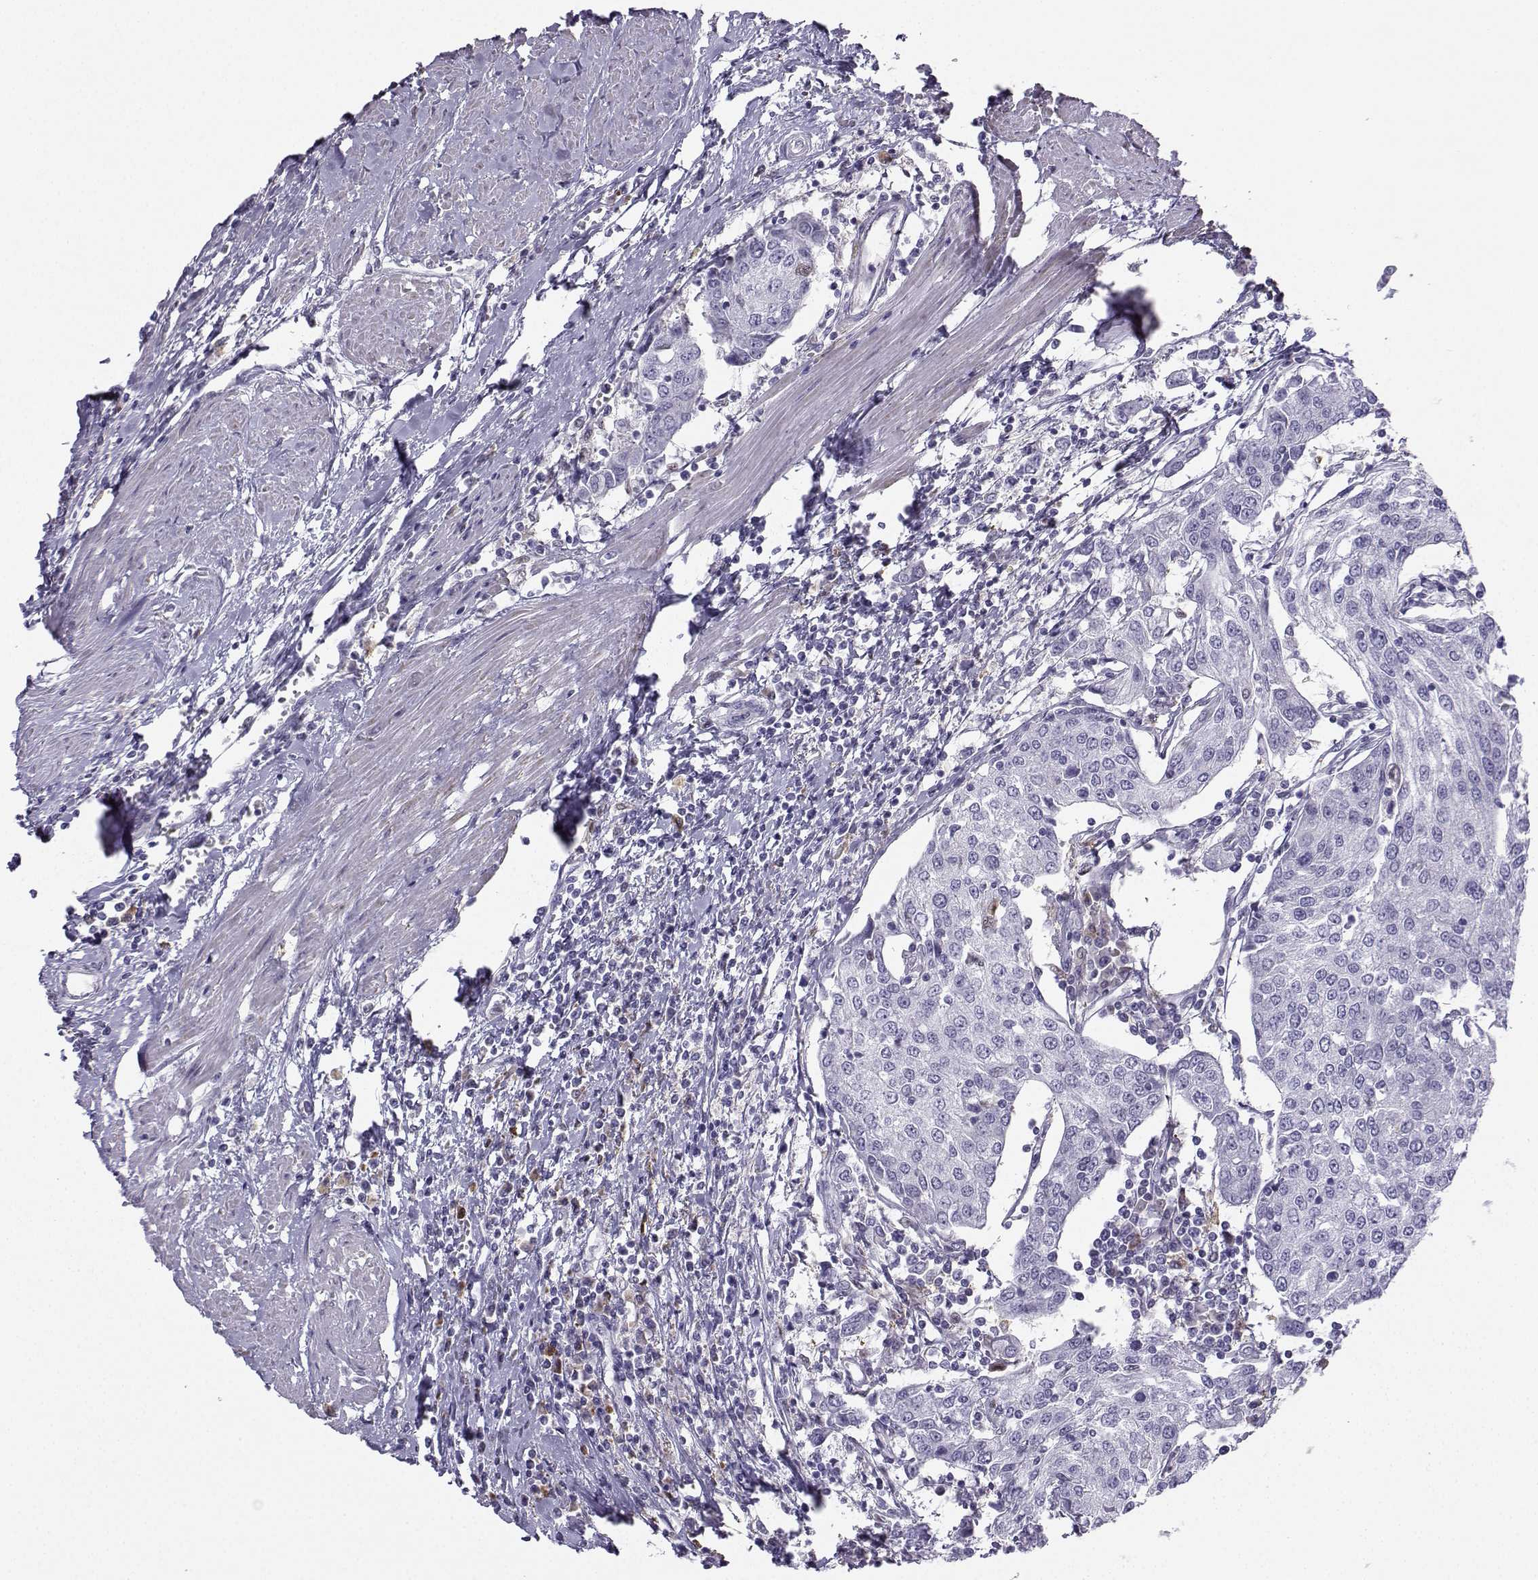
{"staining": {"intensity": "negative", "quantity": "none", "location": "none"}, "tissue": "urothelial cancer", "cell_type": "Tumor cells", "image_type": "cancer", "snomed": [{"axis": "morphology", "description": "Urothelial carcinoma, High grade"}, {"axis": "topography", "description": "Urinary bladder"}], "caption": "Urothelial carcinoma (high-grade) was stained to show a protein in brown. There is no significant positivity in tumor cells. (Brightfield microscopy of DAB immunohistochemistry at high magnification).", "gene": "DCLK3", "patient": {"sex": "female", "age": 85}}